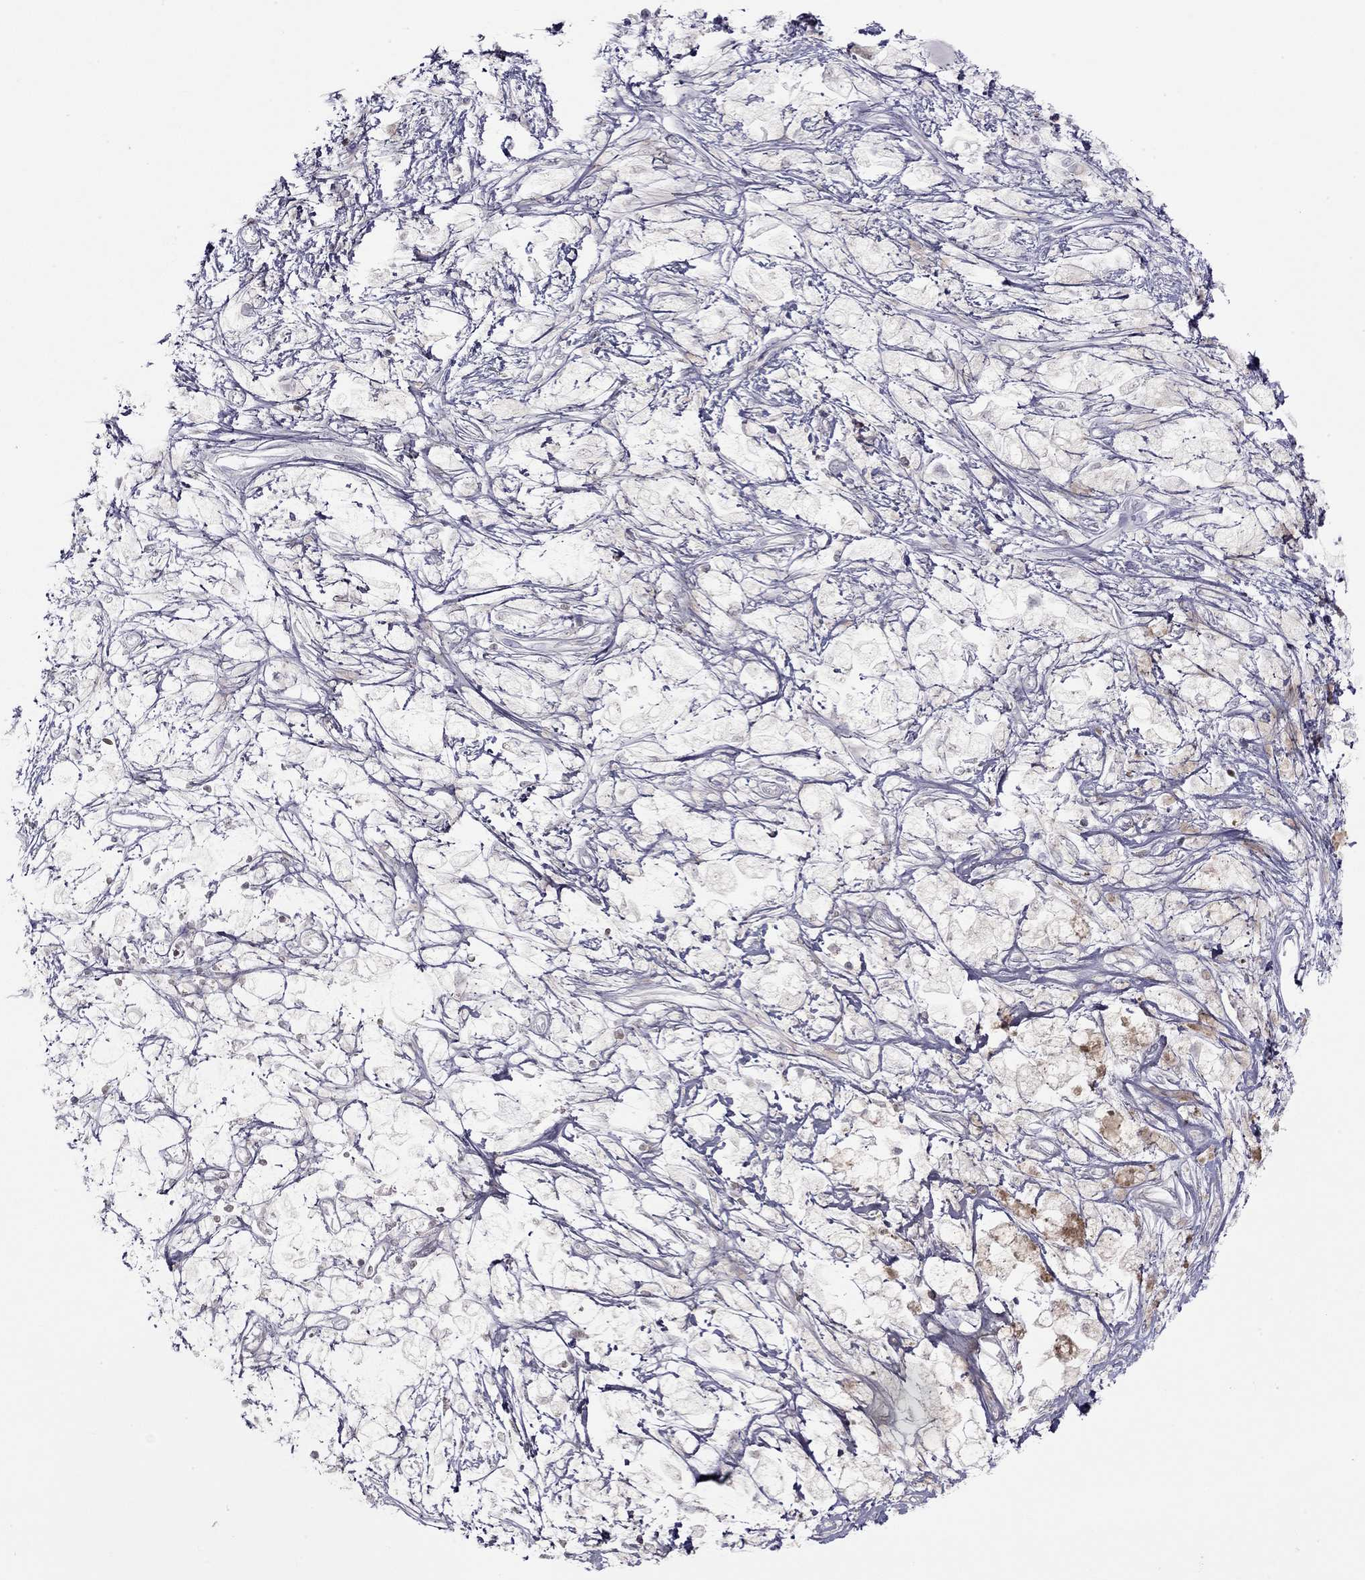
{"staining": {"intensity": "negative", "quantity": "none", "location": "none"}, "tissue": "melanoma", "cell_type": "Tumor cells", "image_type": "cancer", "snomed": [{"axis": "morphology", "description": "Malignant melanoma, NOS"}, {"axis": "topography", "description": "Skin"}], "caption": "Immunohistochemistry of melanoma displays no expression in tumor cells. The staining is performed using DAB brown chromogen with nuclei counter-stained in using hematoxylin.", "gene": "SH2D2A", "patient": {"sex": "female", "age": 58}}